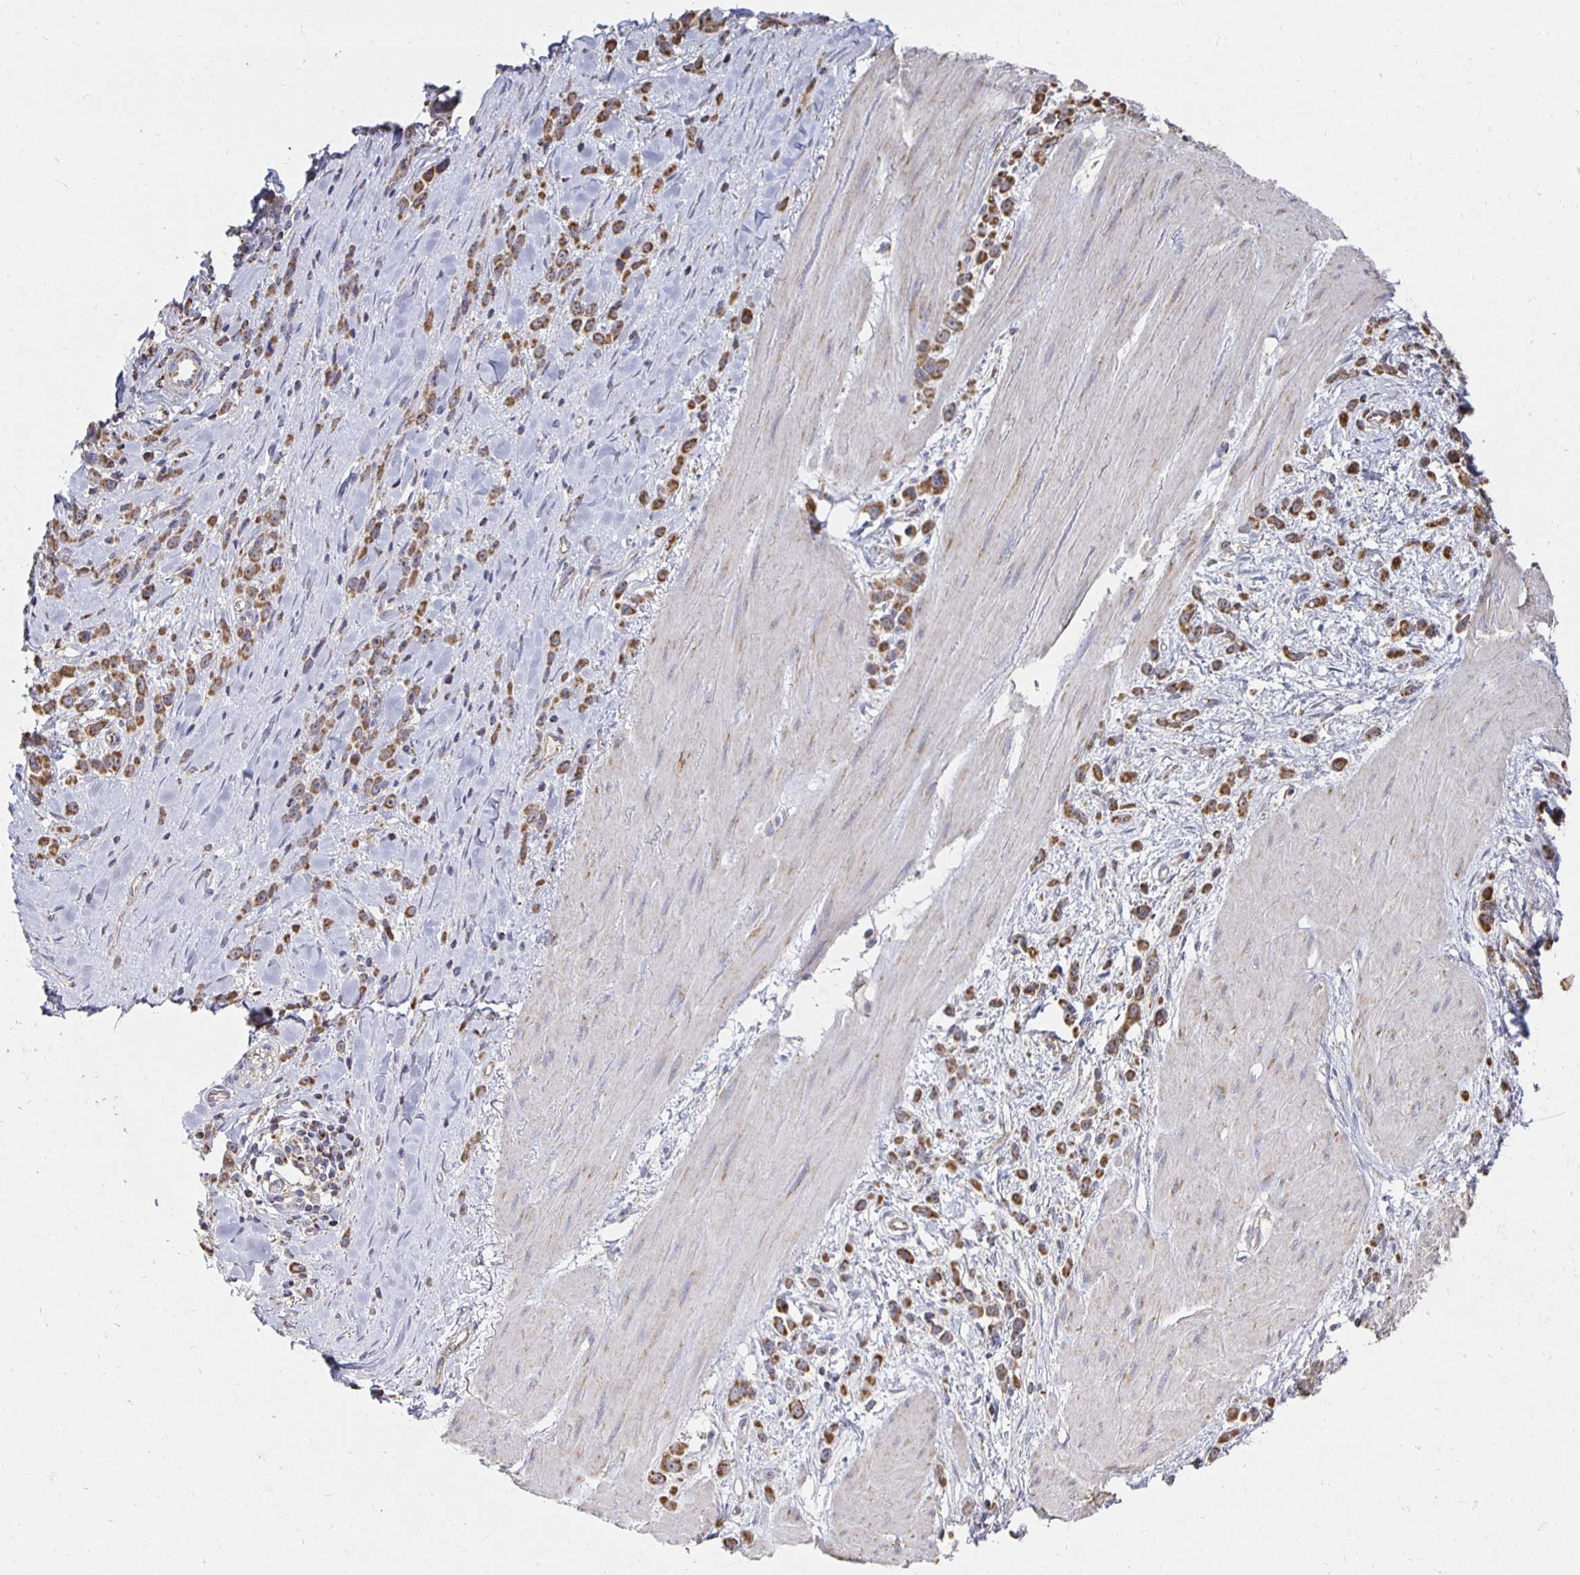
{"staining": {"intensity": "moderate", "quantity": ">75%", "location": "cytoplasmic/membranous"}, "tissue": "stomach cancer", "cell_type": "Tumor cells", "image_type": "cancer", "snomed": [{"axis": "morphology", "description": "Adenocarcinoma, NOS"}, {"axis": "topography", "description": "Stomach"}], "caption": "This photomicrograph demonstrates immunohistochemistry staining of stomach adenocarcinoma, with medium moderate cytoplasmic/membranous staining in approximately >75% of tumor cells.", "gene": "NKX2-8", "patient": {"sex": "male", "age": 47}}